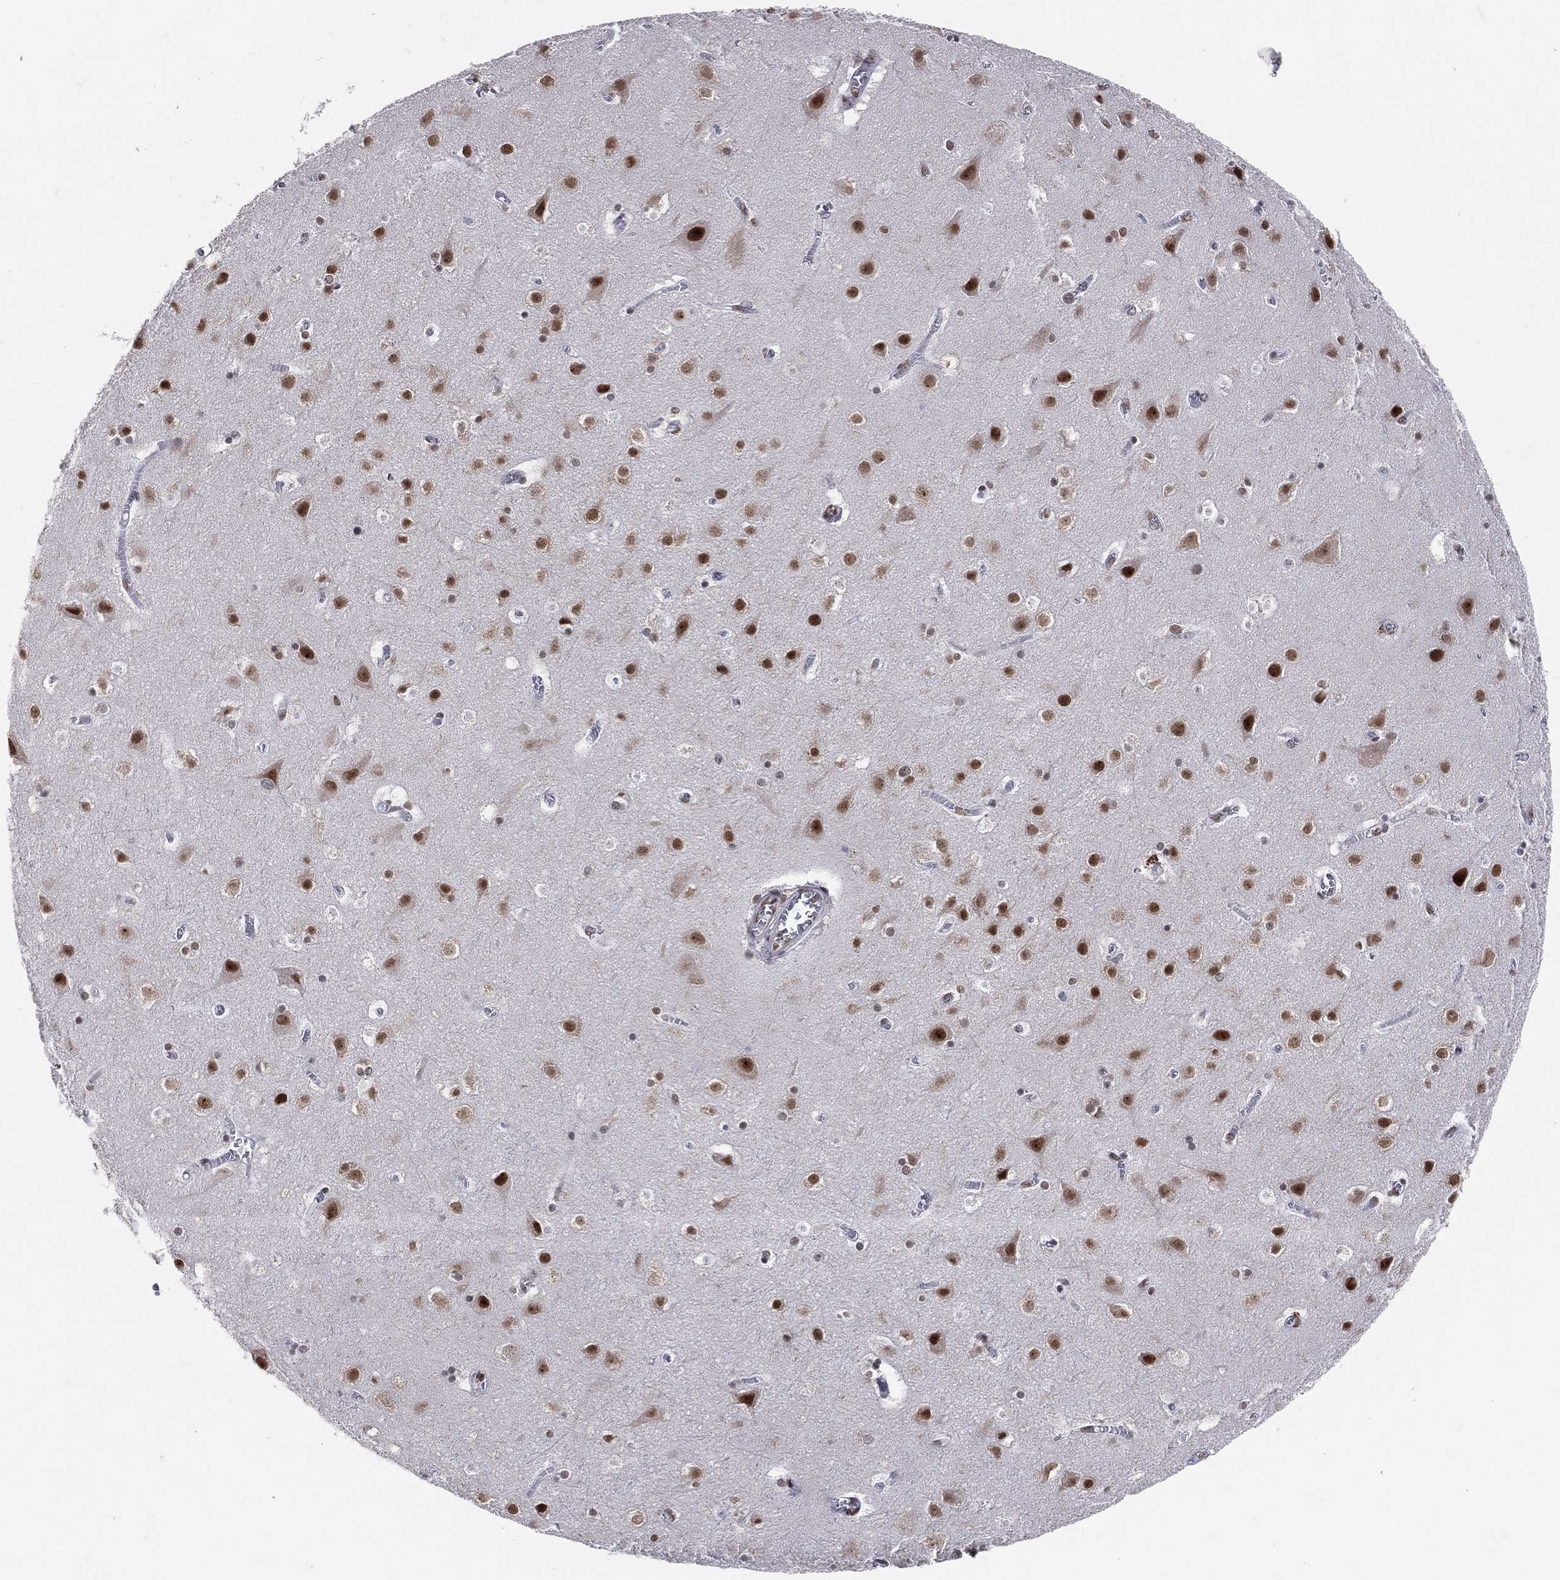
{"staining": {"intensity": "negative", "quantity": "none", "location": "none"}, "tissue": "cerebral cortex", "cell_type": "Endothelial cells", "image_type": "normal", "snomed": [{"axis": "morphology", "description": "Normal tissue, NOS"}, {"axis": "topography", "description": "Cerebral cortex"}], "caption": "IHC image of benign cerebral cortex: cerebral cortex stained with DAB (3,3'-diaminobenzidine) exhibits no significant protein positivity in endothelial cells.", "gene": "CDK7", "patient": {"sex": "male", "age": 59}}